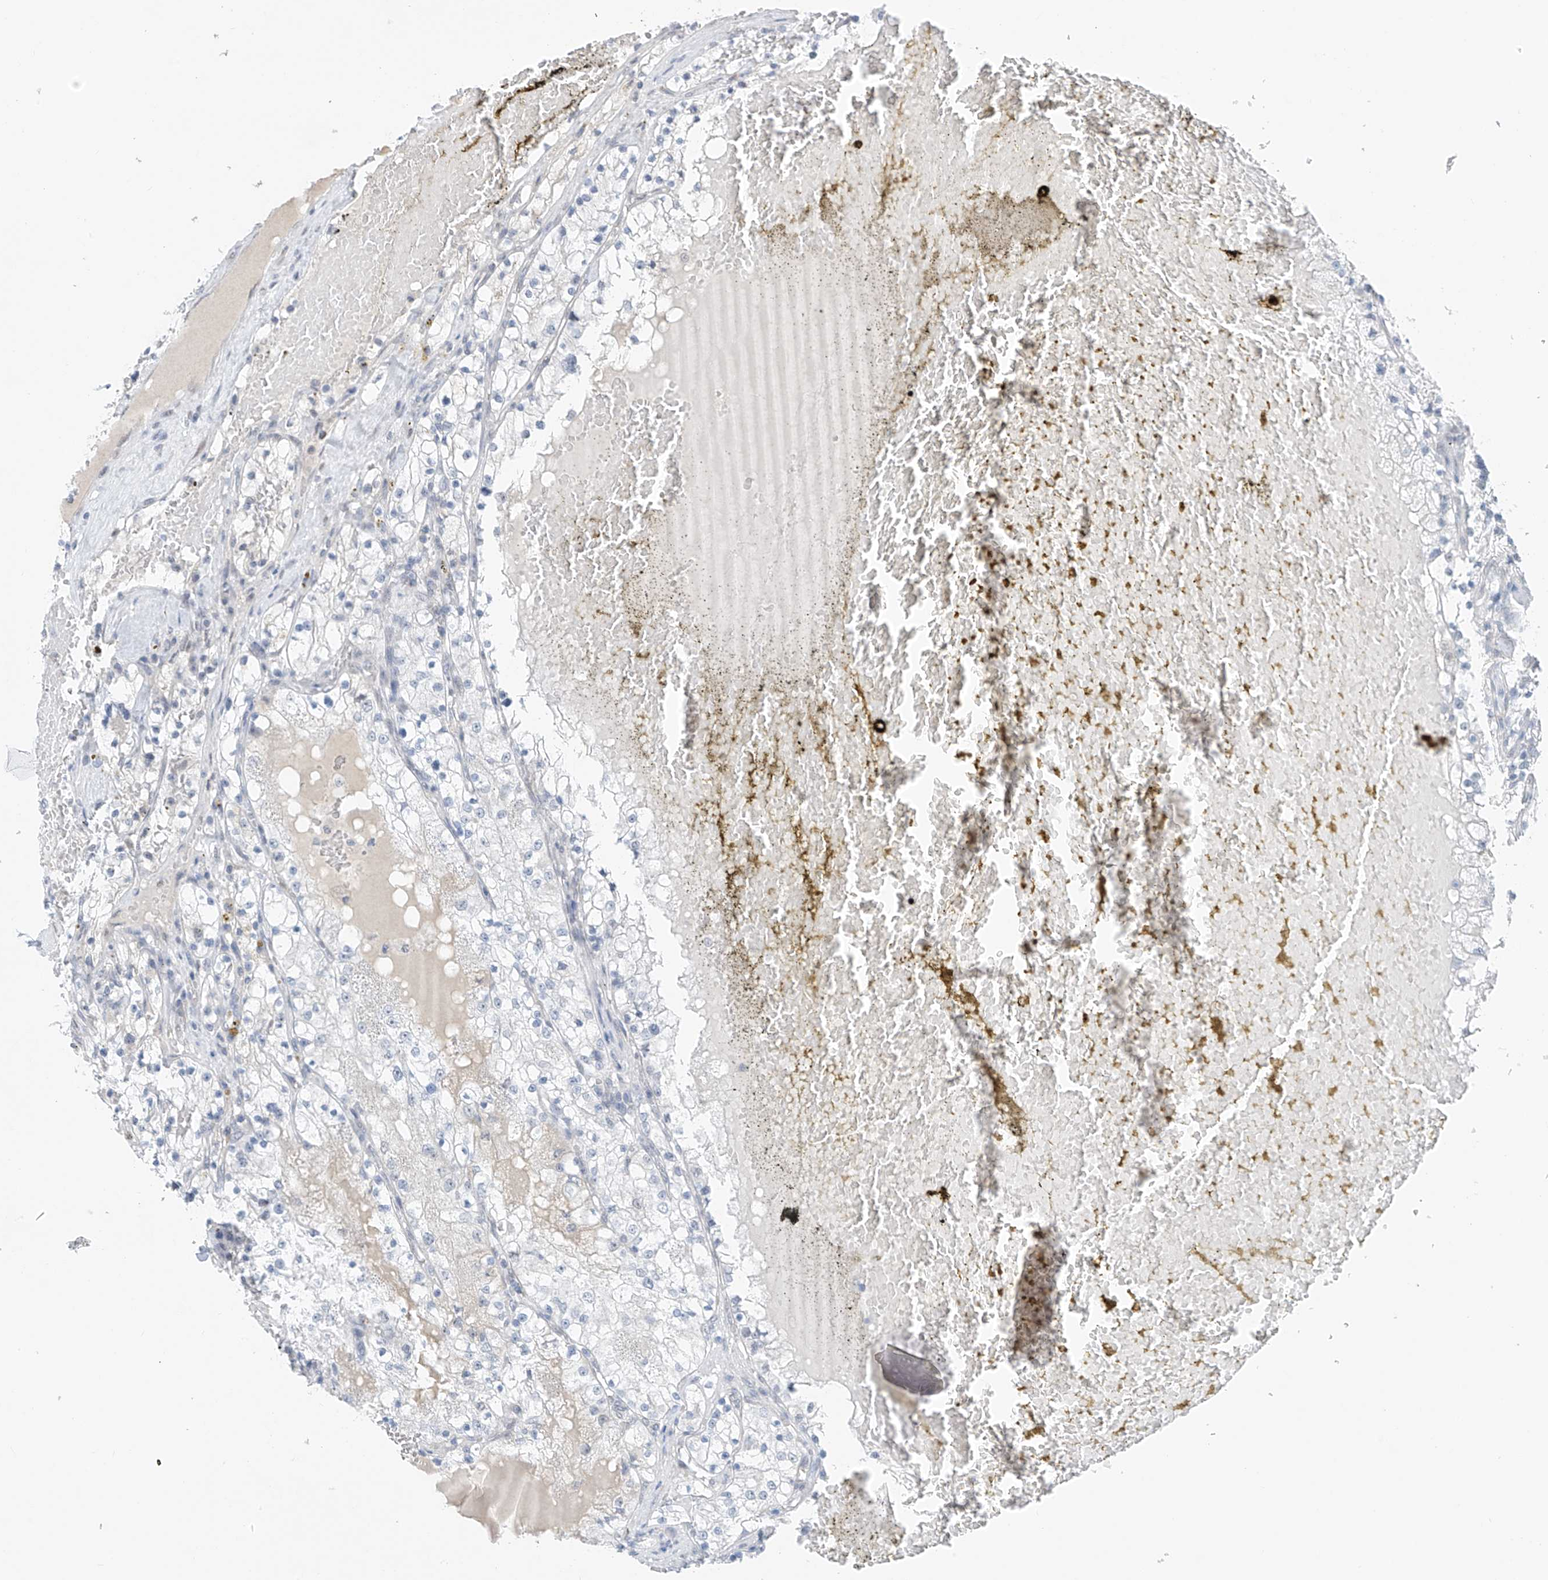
{"staining": {"intensity": "negative", "quantity": "none", "location": "none"}, "tissue": "renal cancer", "cell_type": "Tumor cells", "image_type": "cancer", "snomed": [{"axis": "morphology", "description": "Normal tissue, NOS"}, {"axis": "morphology", "description": "Adenocarcinoma, NOS"}, {"axis": "topography", "description": "Kidney"}], "caption": "Immunohistochemical staining of human adenocarcinoma (renal) demonstrates no significant positivity in tumor cells. Brightfield microscopy of immunohistochemistry (IHC) stained with DAB (brown) and hematoxylin (blue), captured at high magnification.", "gene": "CYP4V2", "patient": {"sex": "male", "age": 68}}